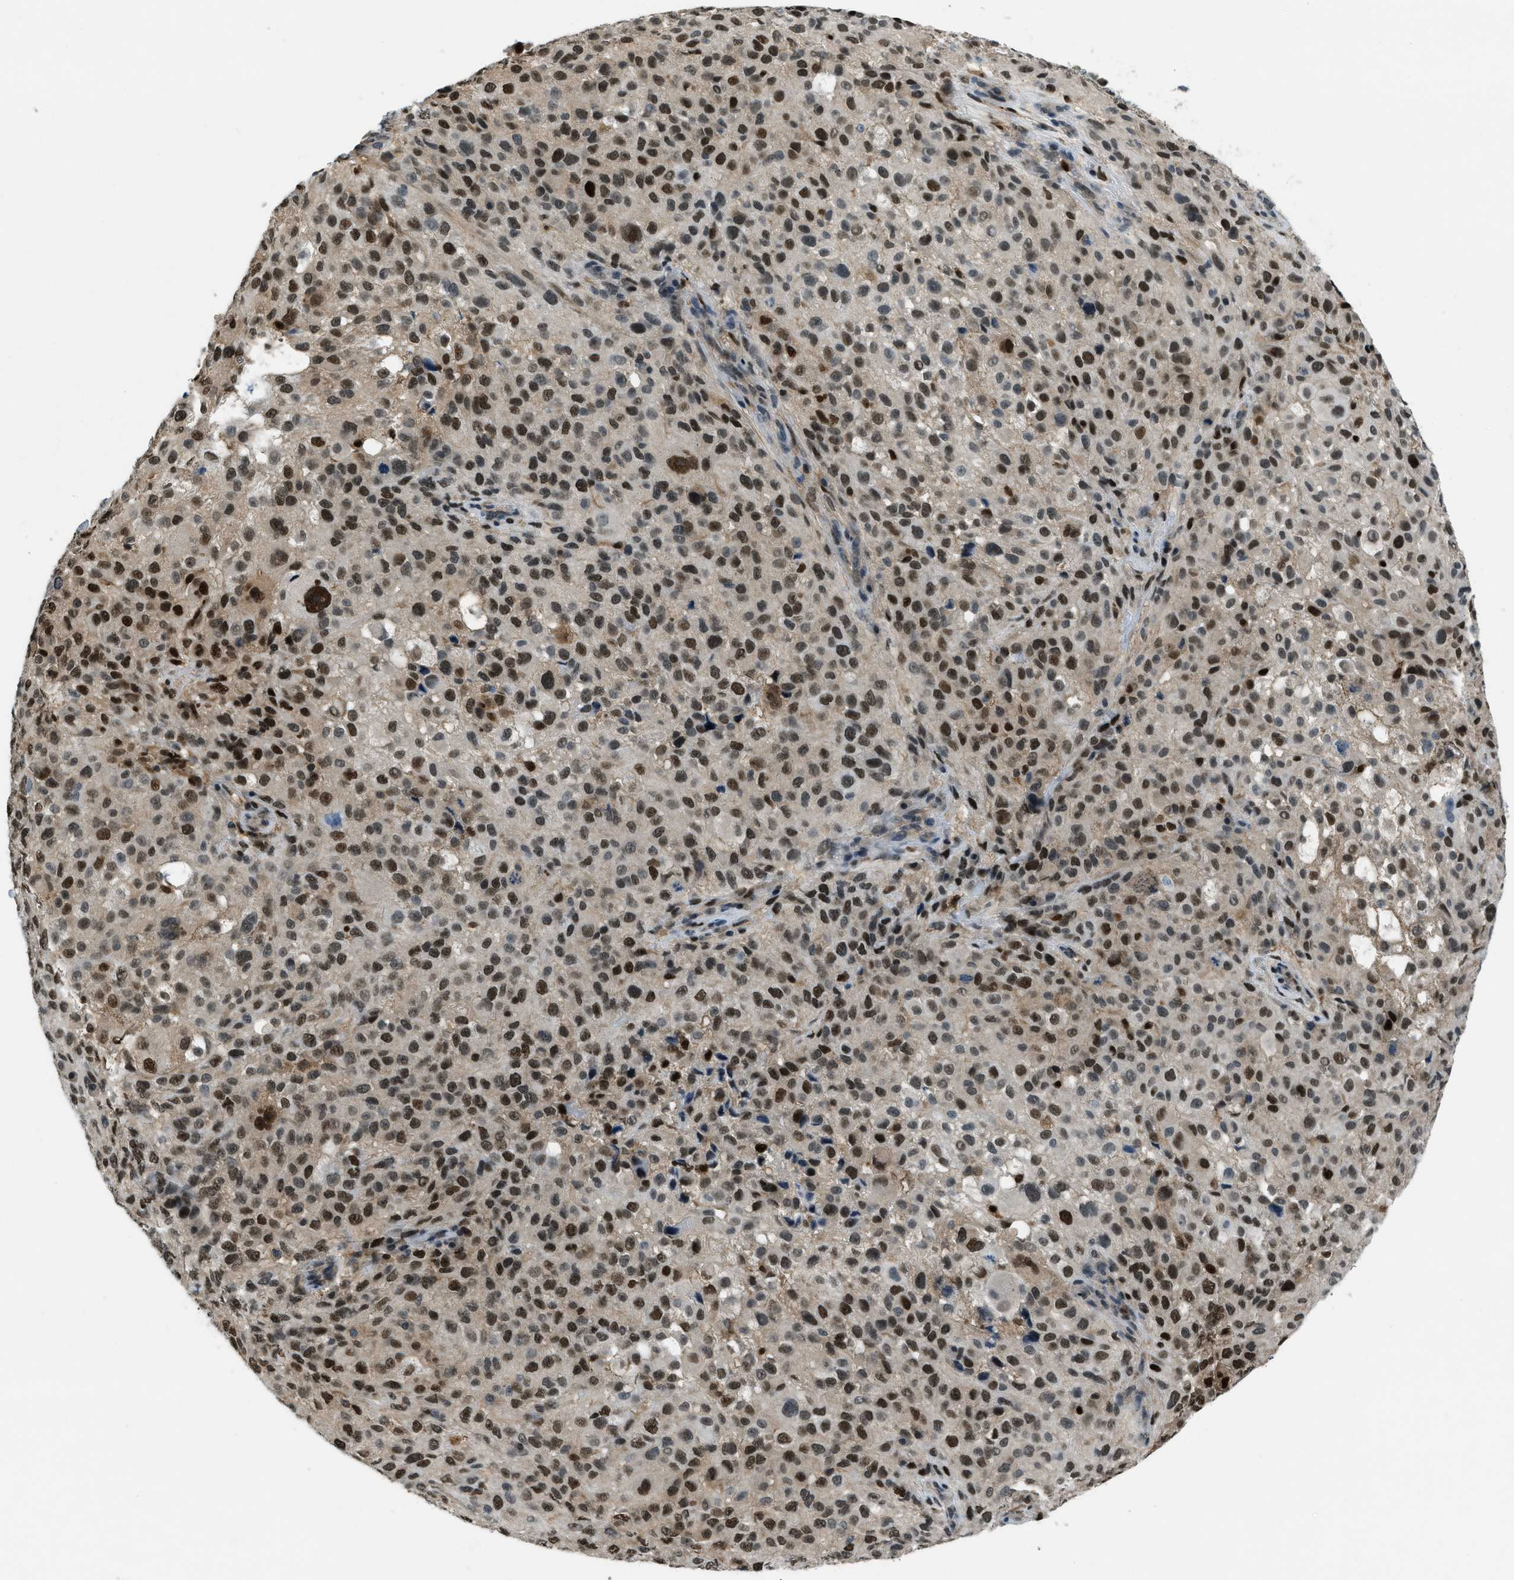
{"staining": {"intensity": "strong", "quantity": ">75%", "location": "cytoplasmic/membranous,nuclear"}, "tissue": "melanoma", "cell_type": "Tumor cells", "image_type": "cancer", "snomed": [{"axis": "morphology", "description": "Necrosis, NOS"}, {"axis": "morphology", "description": "Malignant melanoma, NOS"}, {"axis": "topography", "description": "Skin"}], "caption": "Melanoma tissue demonstrates strong cytoplasmic/membranous and nuclear expression in approximately >75% of tumor cells", "gene": "OGFR", "patient": {"sex": "female", "age": 87}}